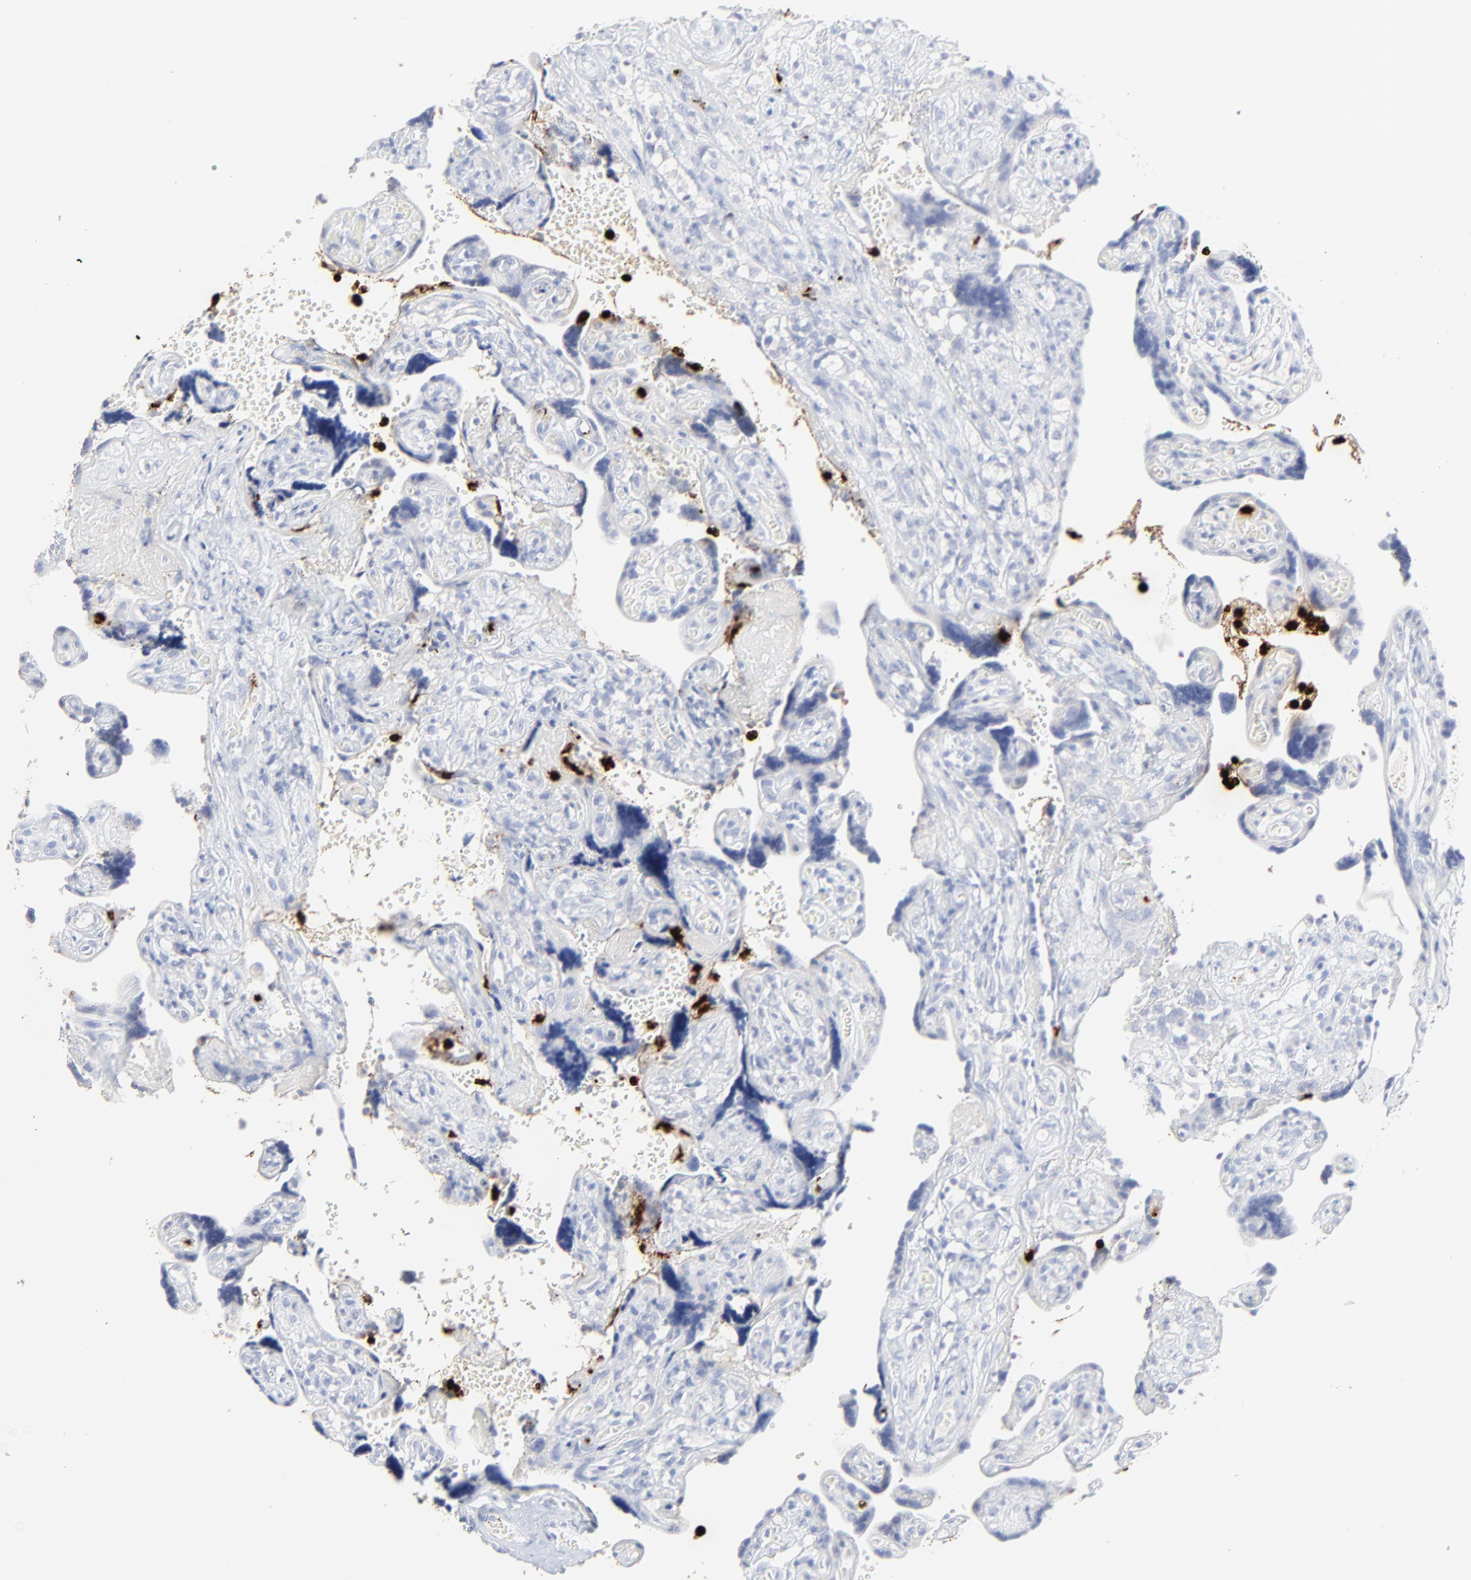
{"staining": {"intensity": "negative", "quantity": "none", "location": "none"}, "tissue": "placenta", "cell_type": "Decidual cells", "image_type": "normal", "snomed": [{"axis": "morphology", "description": "Normal tissue, NOS"}, {"axis": "topography", "description": "Placenta"}], "caption": "IHC of benign human placenta exhibits no positivity in decidual cells. (Stains: DAB (3,3'-diaminobenzidine) immunohistochemistry (IHC) with hematoxylin counter stain, Microscopy: brightfield microscopy at high magnification).", "gene": "LCN2", "patient": {"sex": "female", "age": 30}}